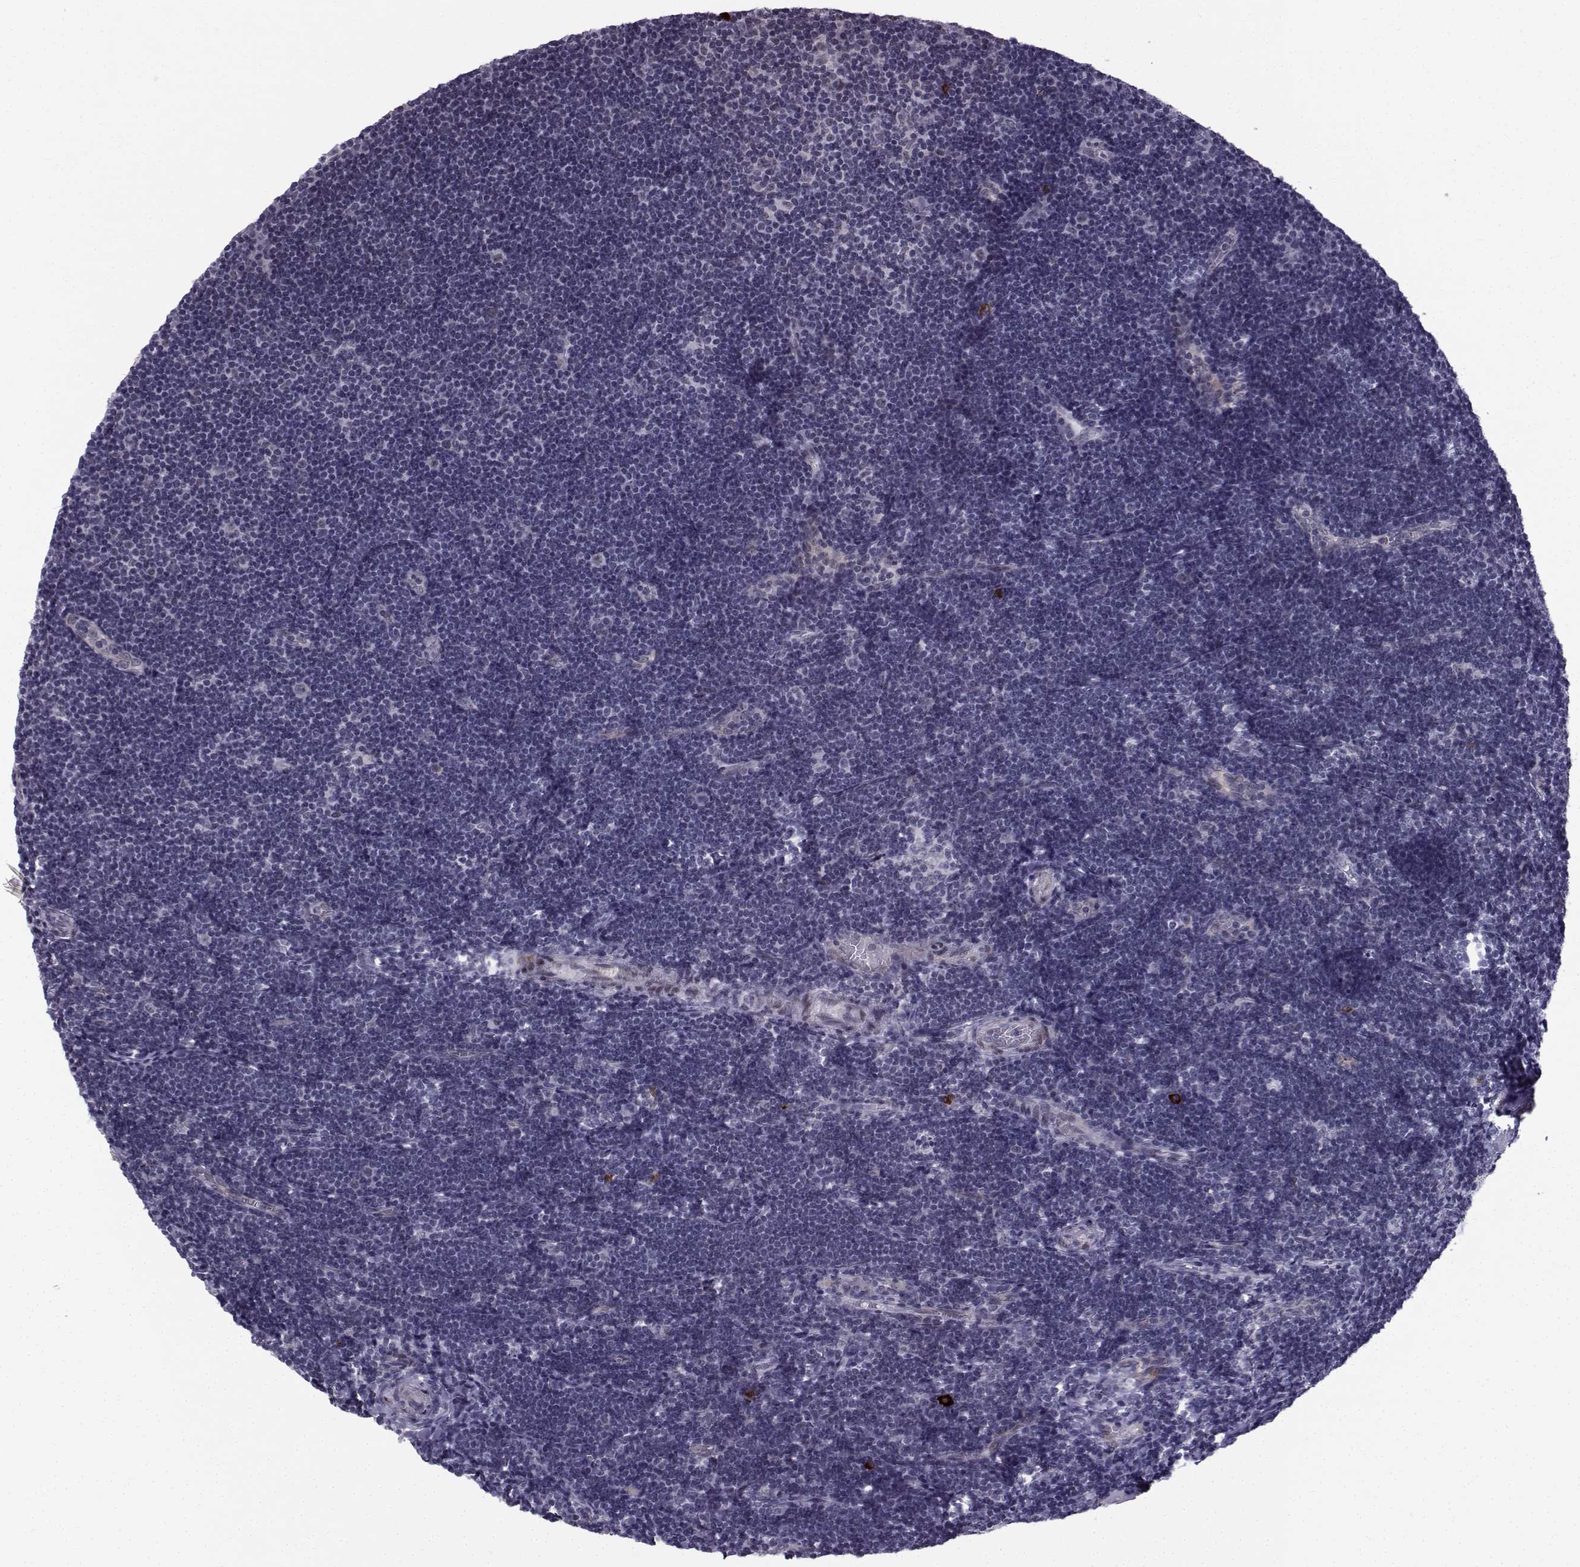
{"staining": {"intensity": "negative", "quantity": "none", "location": "none"}, "tissue": "tonsil", "cell_type": "Germinal center cells", "image_type": "normal", "snomed": [{"axis": "morphology", "description": "Normal tissue, NOS"}, {"axis": "topography", "description": "Tonsil"}], "caption": "Protein analysis of unremarkable tonsil shows no significant expression in germinal center cells. Brightfield microscopy of immunohistochemistry (IHC) stained with DAB (brown) and hematoxylin (blue), captured at high magnification.", "gene": "RBM24", "patient": {"sex": "female", "age": 13}}